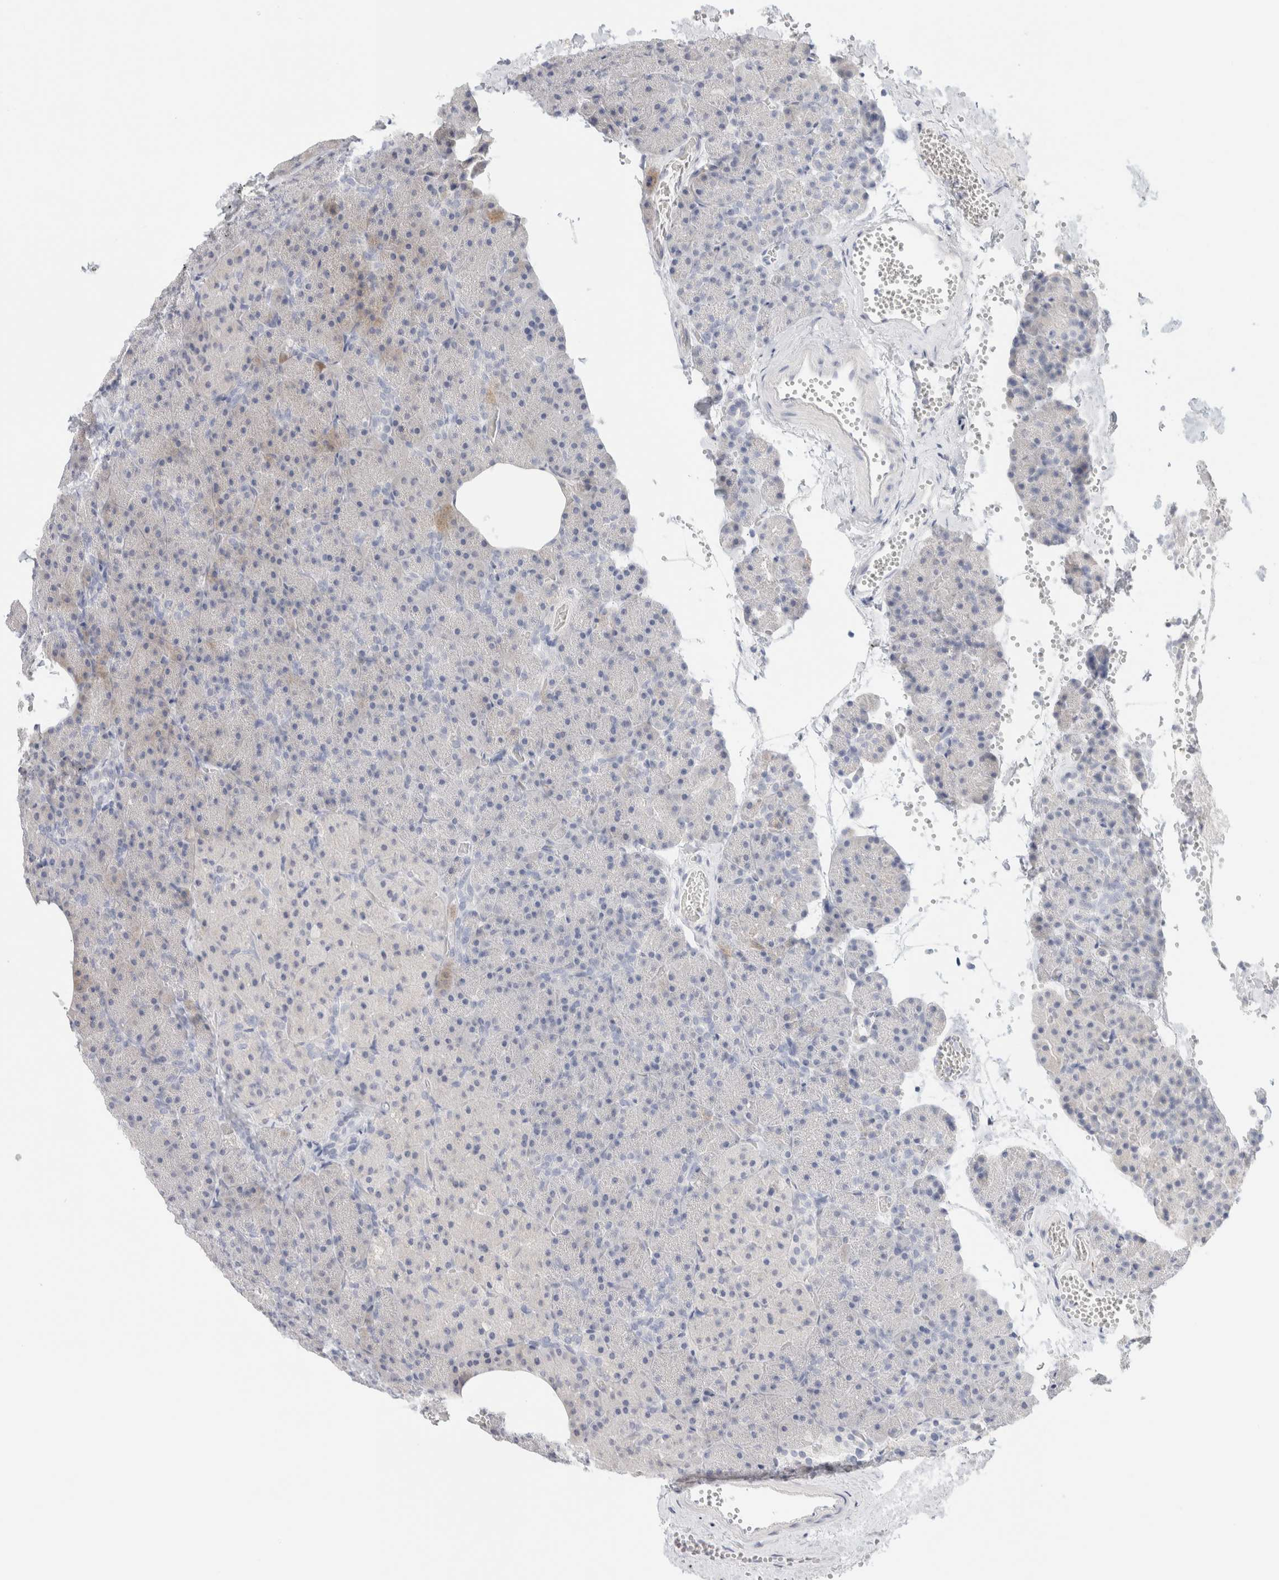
{"staining": {"intensity": "negative", "quantity": "none", "location": "none"}, "tissue": "pancreas", "cell_type": "Exocrine glandular cells", "image_type": "normal", "snomed": [{"axis": "morphology", "description": "Normal tissue, NOS"}, {"axis": "morphology", "description": "Carcinoid, malignant, NOS"}, {"axis": "topography", "description": "Pancreas"}], "caption": "DAB immunohistochemical staining of unremarkable human pancreas demonstrates no significant staining in exocrine glandular cells. The staining is performed using DAB (3,3'-diaminobenzidine) brown chromogen with nuclei counter-stained in using hematoxylin.", "gene": "NEFM", "patient": {"sex": "female", "age": 35}}